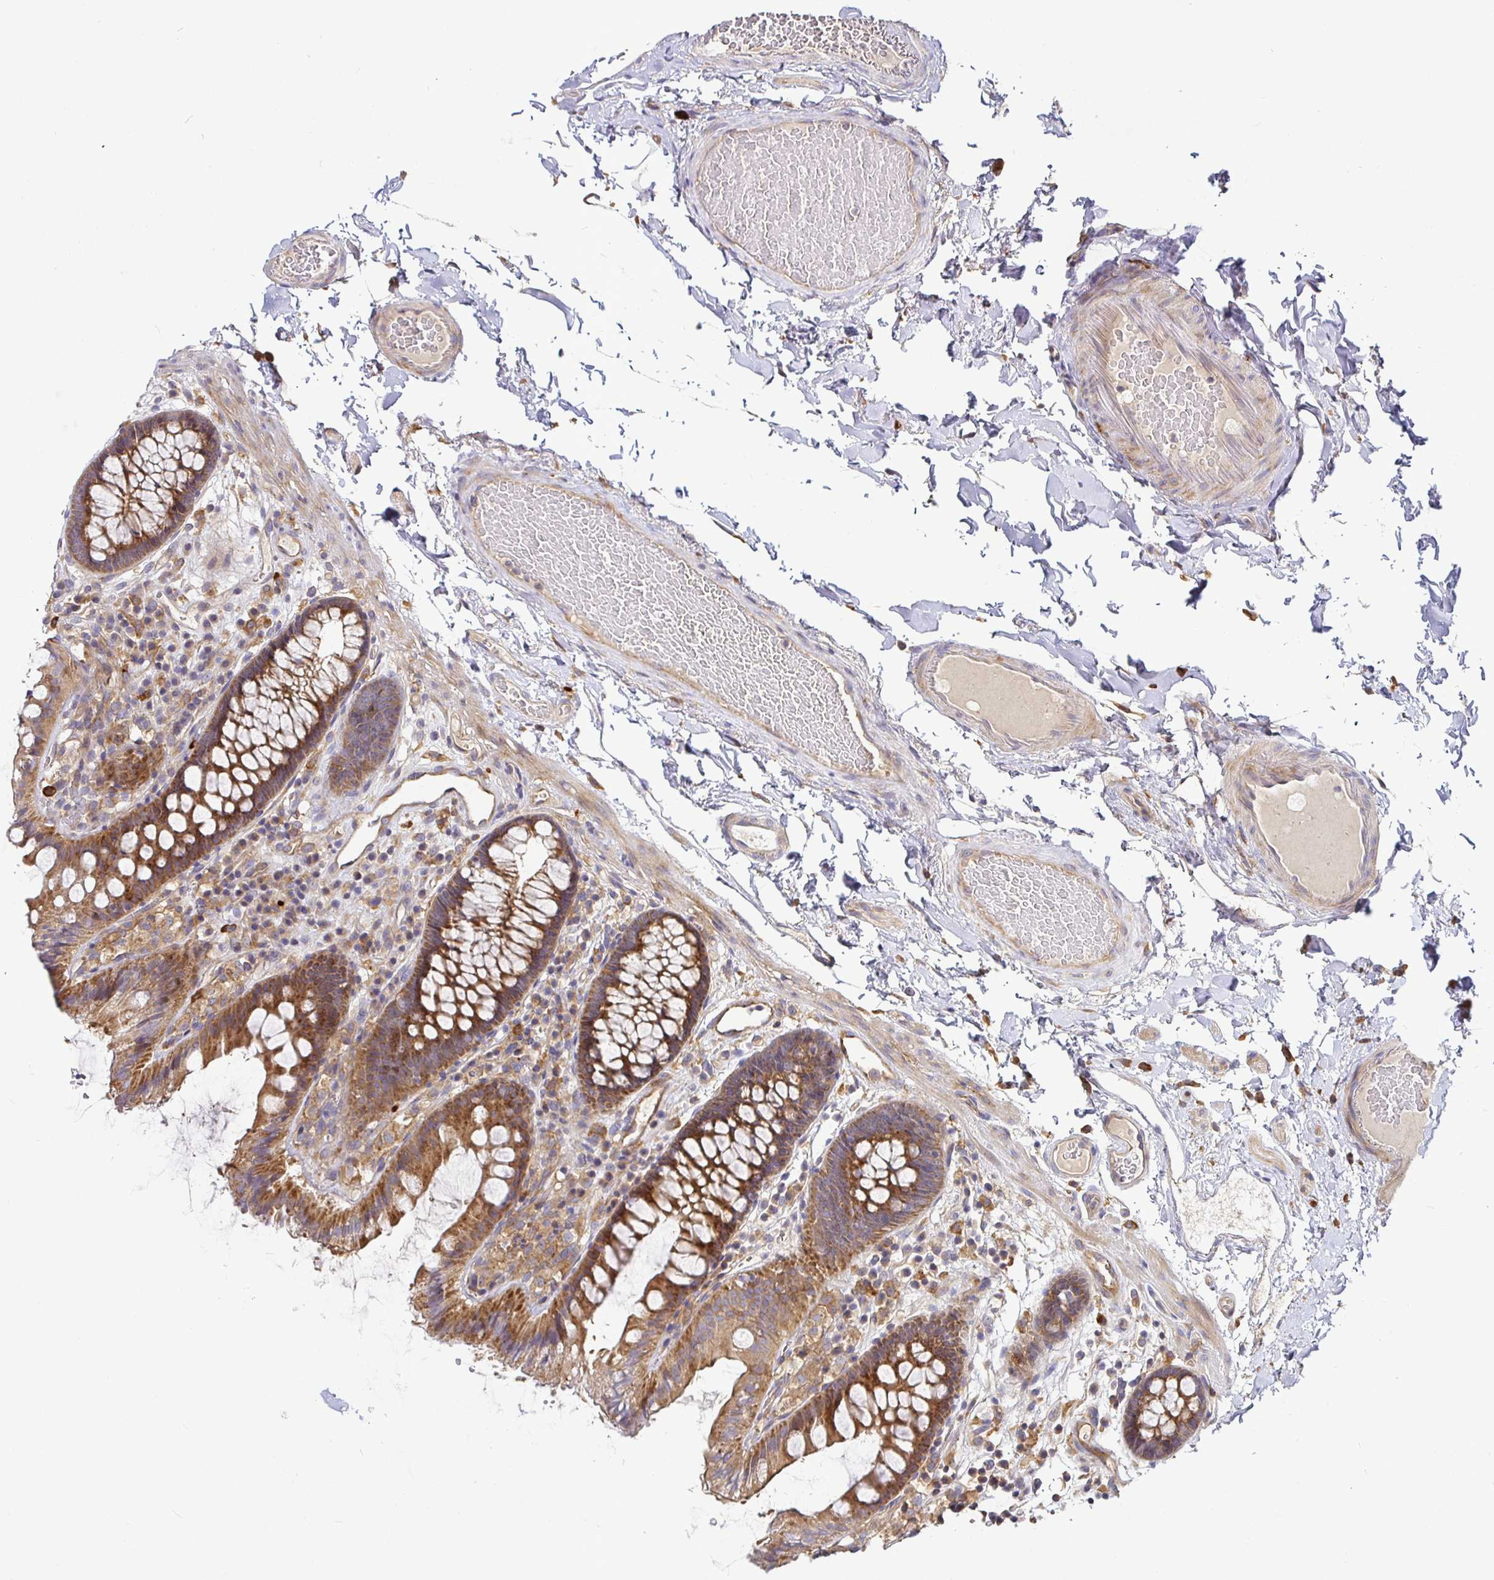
{"staining": {"intensity": "weak", "quantity": "<25%", "location": "cytoplasmic/membranous"}, "tissue": "colon", "cell_type": "Endothelial cells", "image_type": "normal", "snomed": [{"axis": "morphology", "description": "Normal tissue, NOS"}, {"axis": "topography", "description": "Colon"}], "caption": "Endothelial cells are negative for brown protein staining in benign colon.", "gene": "SNX8", "patient": {"sex": "male", "age": 84}}